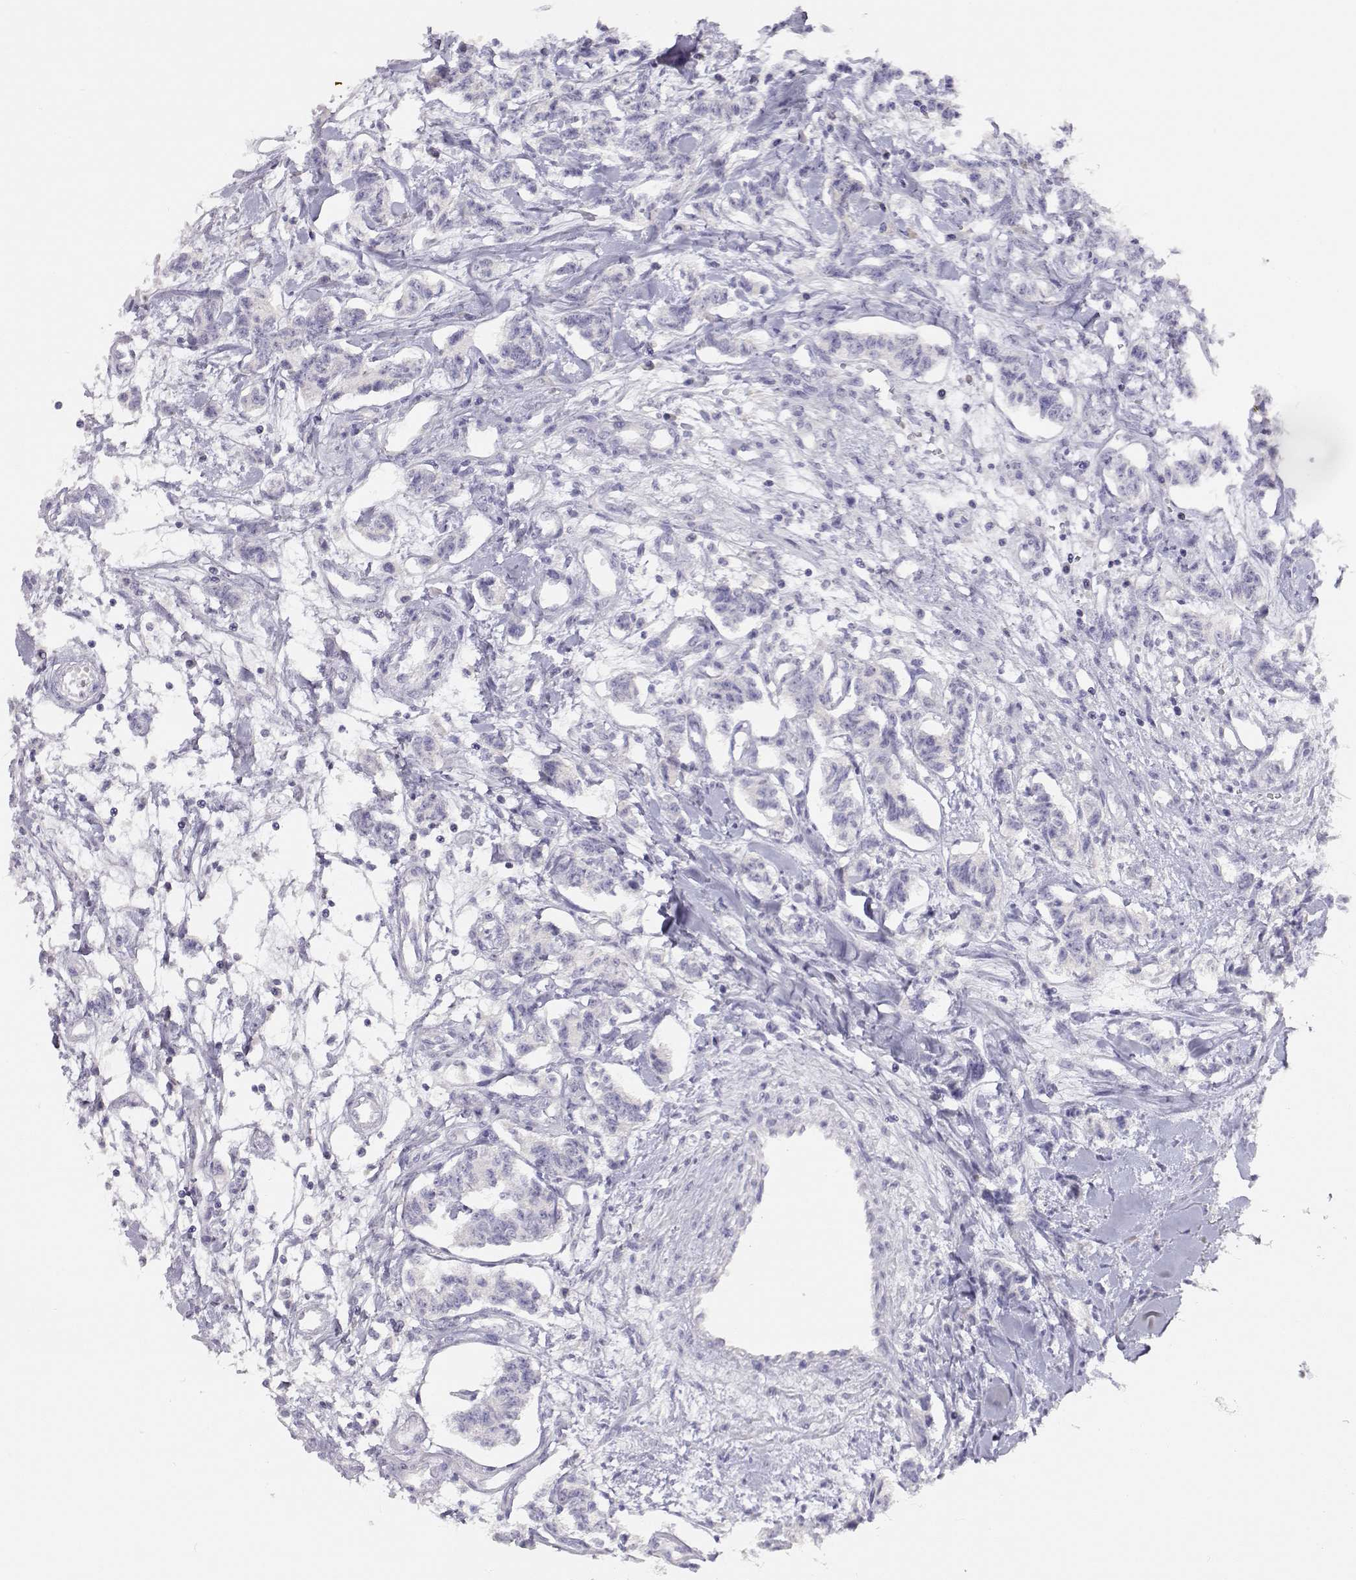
{"staining": {"intensity": "negative", "quantity": "none", "location": "none"}, "tissue": "carcinoid", "cell_type": "Tumor cells", "image_type": "cancer", "snomed": [{"axis": "morphology", "description": "Carcinoid, malignant, NOS"}, {"axis": "topography", "description": "Kidney"}], "caption": "An IHC micrograph of carcinoid is shown. There is no staining in tumor cells of carcinoid.", "gene": "GPR174", "patient": {"sex": "female", "age": 41}}